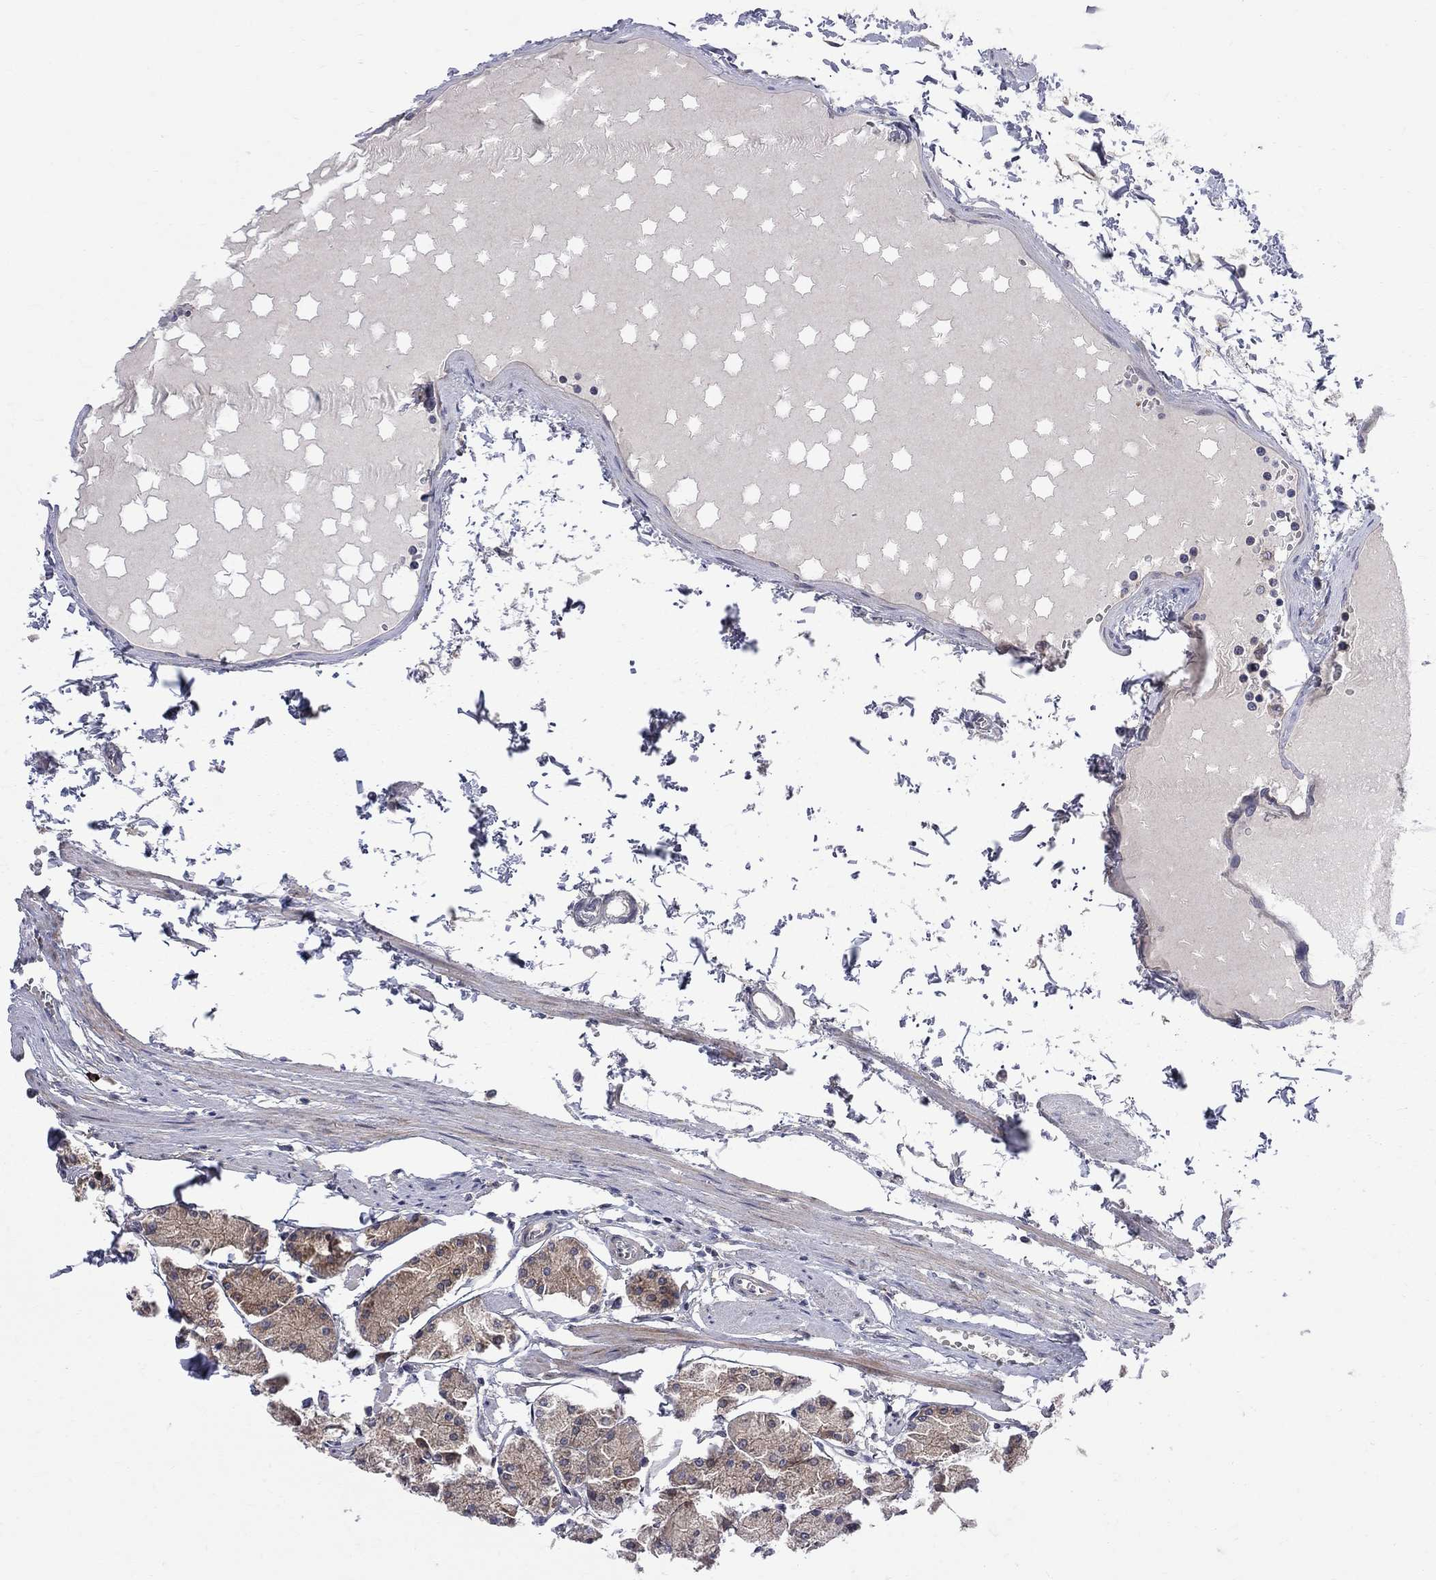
{"staining": {"intensity": "moderate", "quantity": "25%-75%", "location": "cytoplasmic/membranous"}, "tissue": "stomach", "cell_type": "Glandular cells", "image_type": "normal", "snomed": [{"axis": "morphology", "description": "Normal tissue, NOS"}, {"axis": "topography", "description": "Stomach, upper"}], "caption": "Immunohistochemistry histopathology image of unremarkable human stomach stained for a protein (brown), which displays medium levels of moderate cytoplasmic/membranous staining in about 25%-75% of glandular cells.", "gene": "CNOT11", "patient": {"sex": "male", "age": 60}}